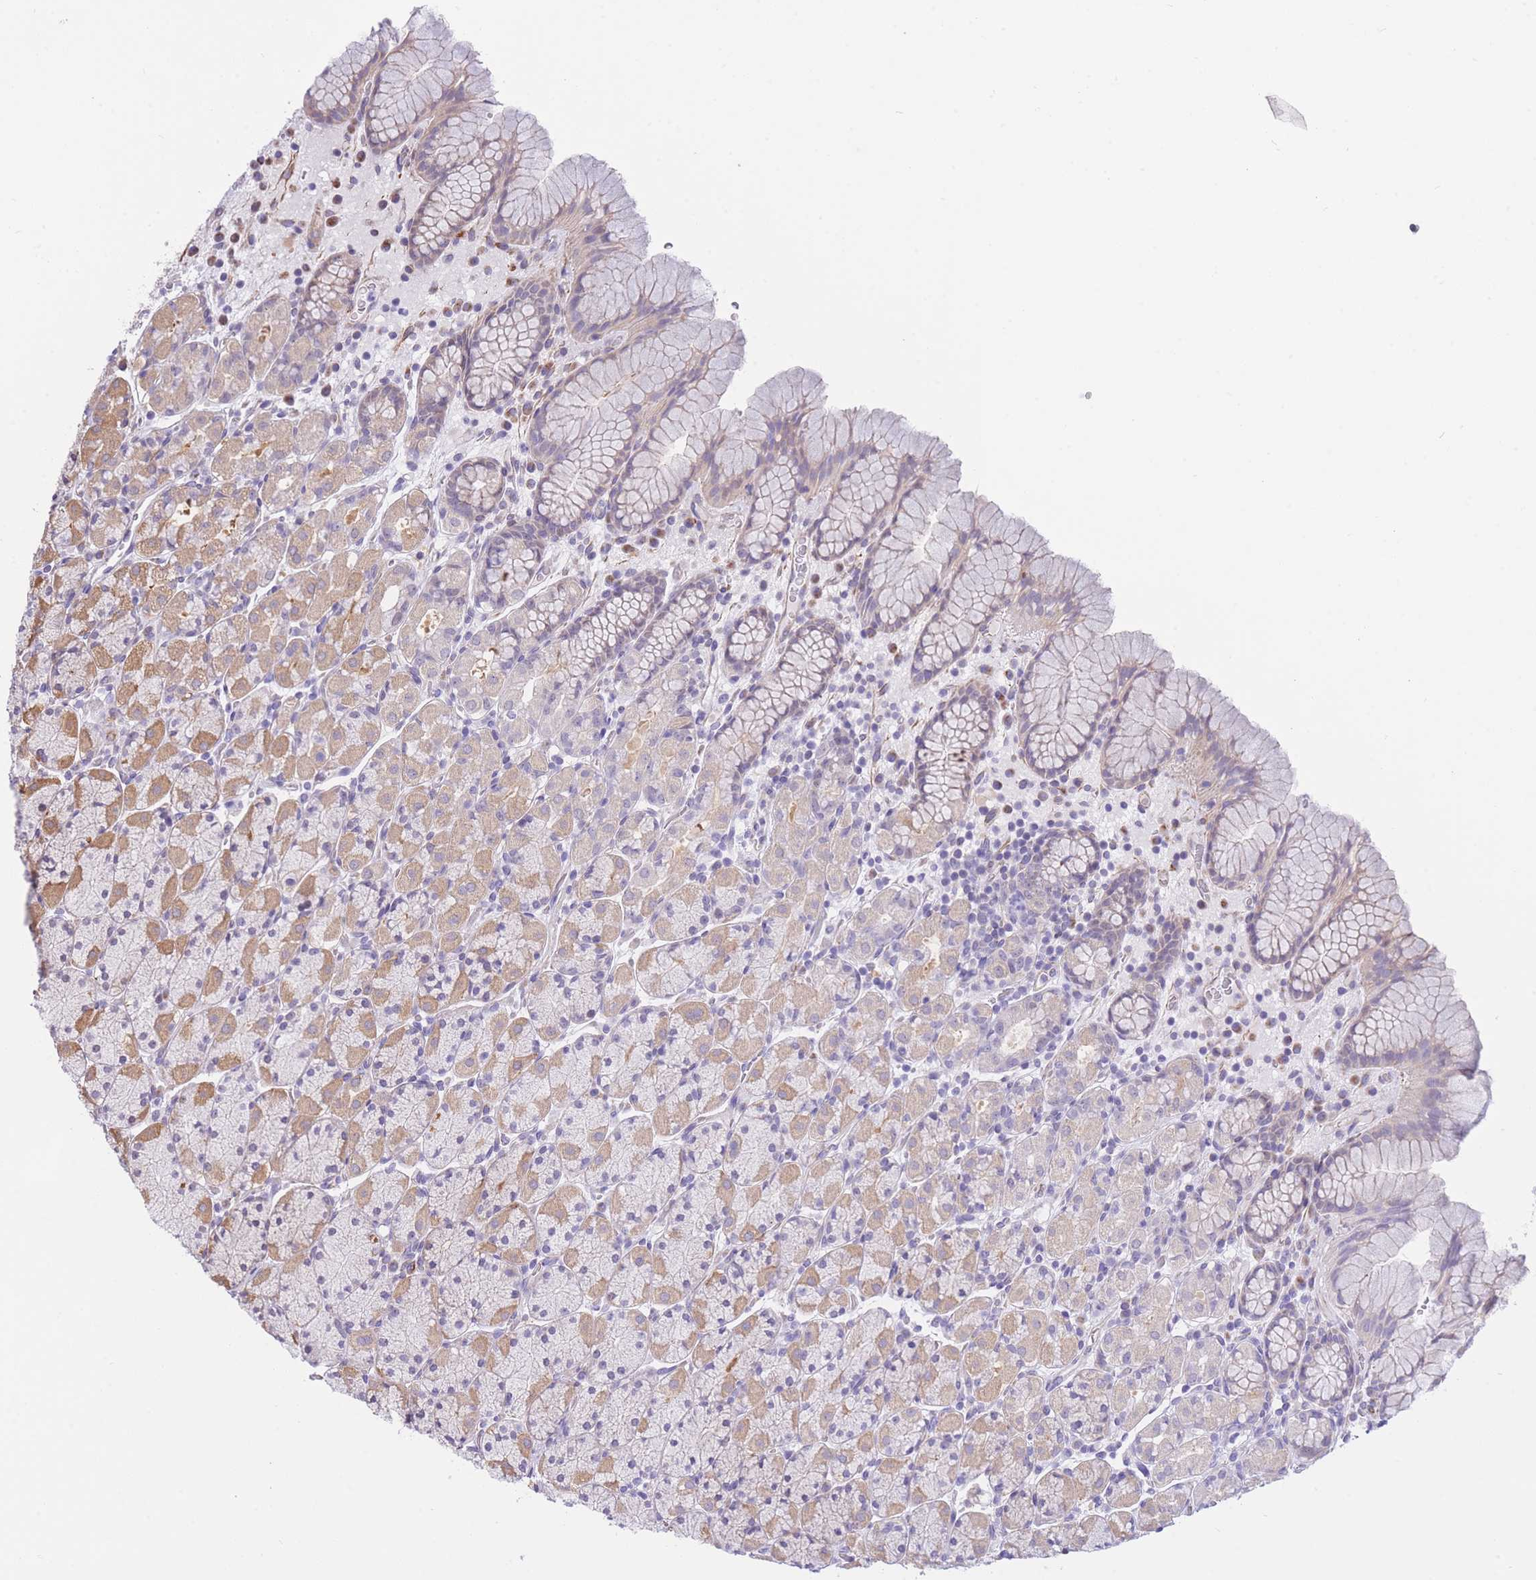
{"staining": {"intensity": "moderate", "quantity": "25%-75%", "location": "cytoplasmic/membranous"}, "tissue": "stomach", "cell_type": "Glandular cells", "image_type": "normal", "snomed": [{"axis": "morphology", "description": "Normal tissue, NOS"}, {"axis": "topography", "description": "Stomach, upper"}, {"axis": "topography", "description": "Stomach"}], "caption": "Protein analysis of unremarkable stomach displays moderate cytoplasmic/membranous staining in about 25%-75% of glandular cells. (brown staining indicates protein expression, while blue staining denotes nuclei).", "gene": "PSG11", "patient": {"sex": "male", "age": 62}}